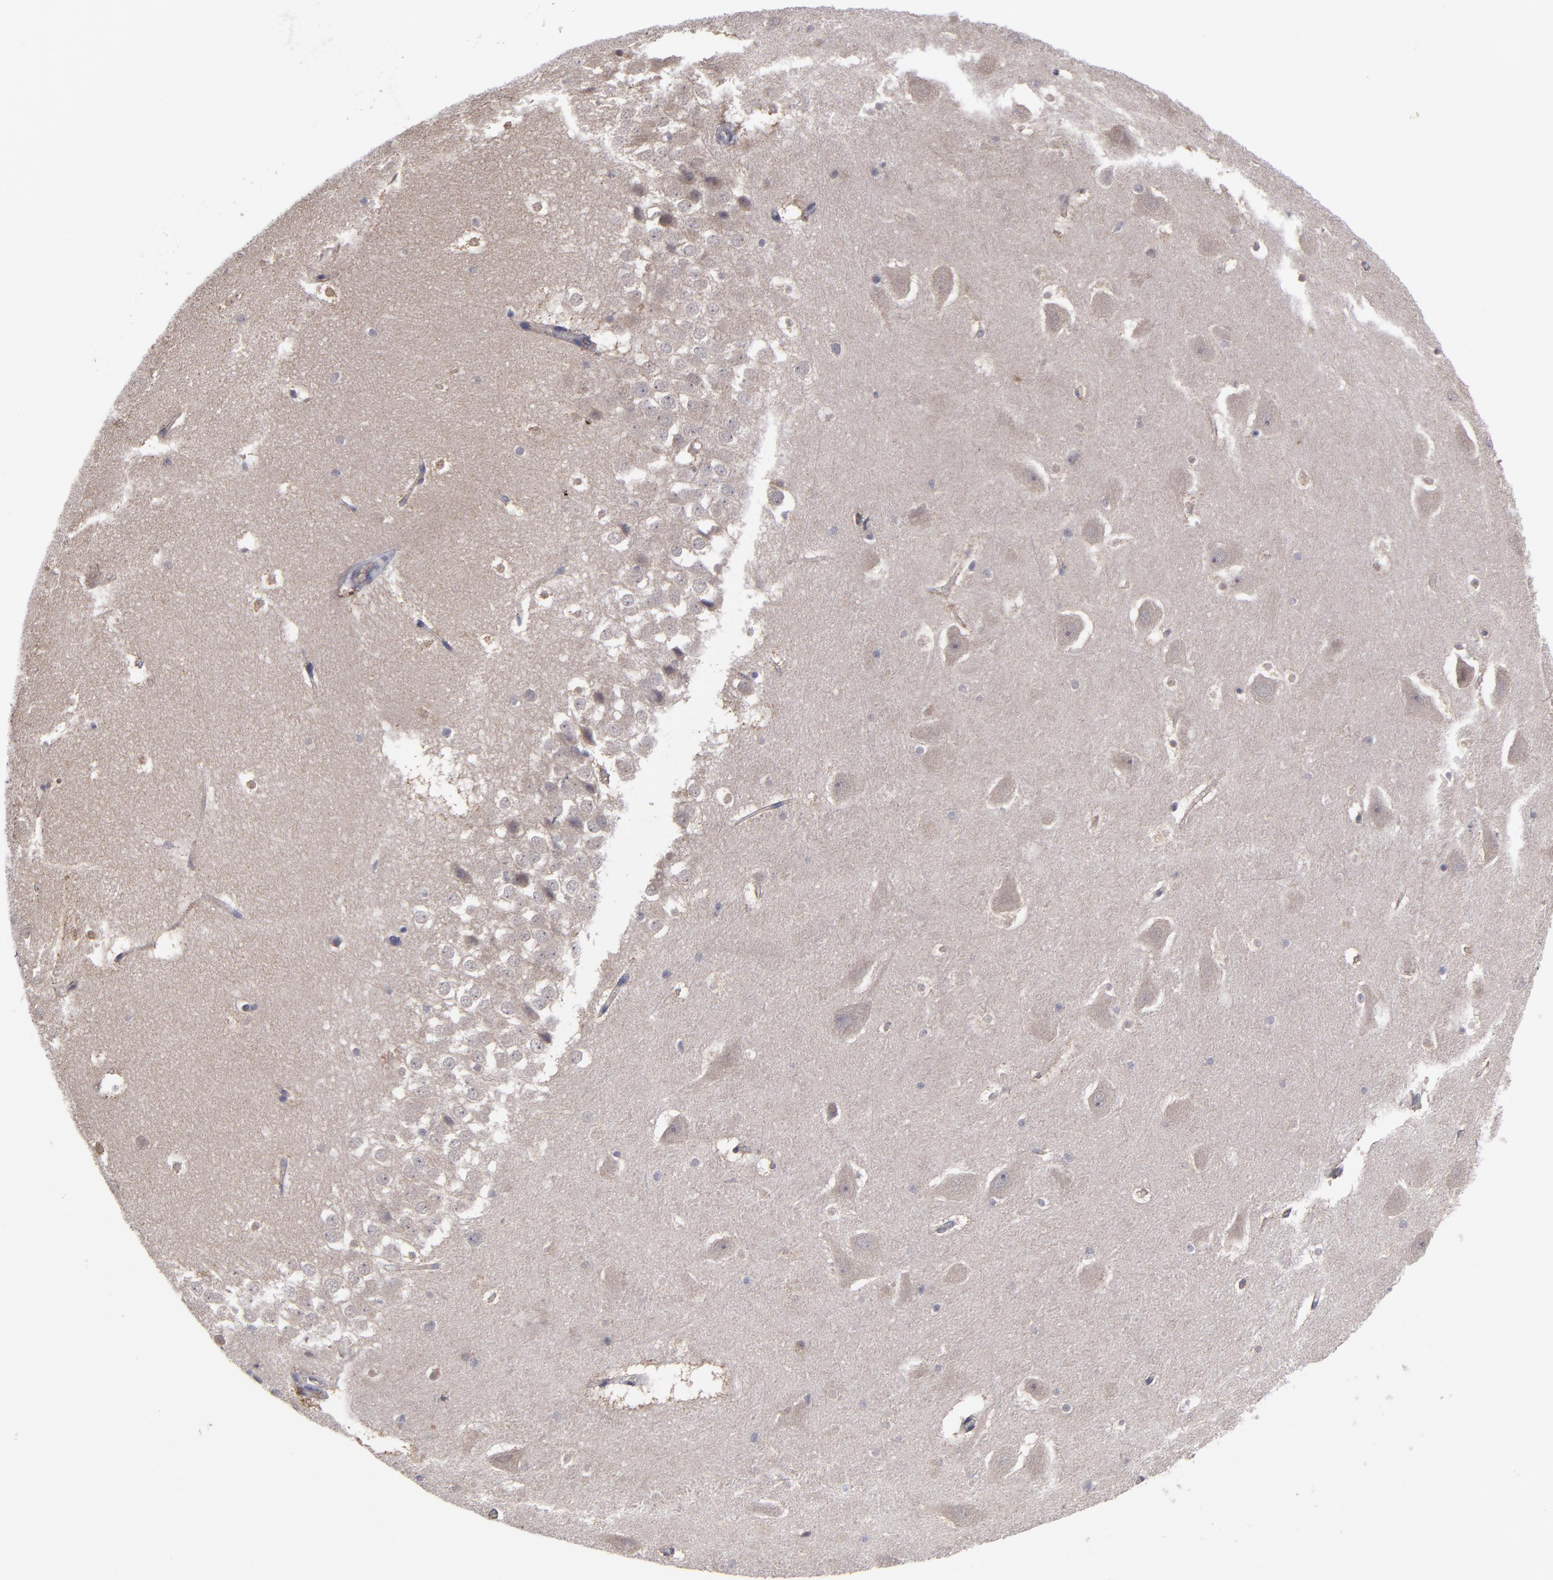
{"staining": {"intensity": "negative", "quantity": "none", "location": "none"}, "tissue": "hippocampus", "cell_type": "Glial cells", "image_type": "normal", "snomed": [{"axis": "morphology", "description": "Normal tissue, NOS"}, {"axis": "topography", "description": "Hippocampus"}], "caption": "A histopathology image of hippocampus stained for a protein demonstrates no brown staining in glial cells. Brightfield microscopy of immunohistochemistry (IHC) stained with DAB (brown) and hematoxylin (blue), captured at high magnification.", "gene": "MMP11", "patient": {"sex": "male", "age": 45}}